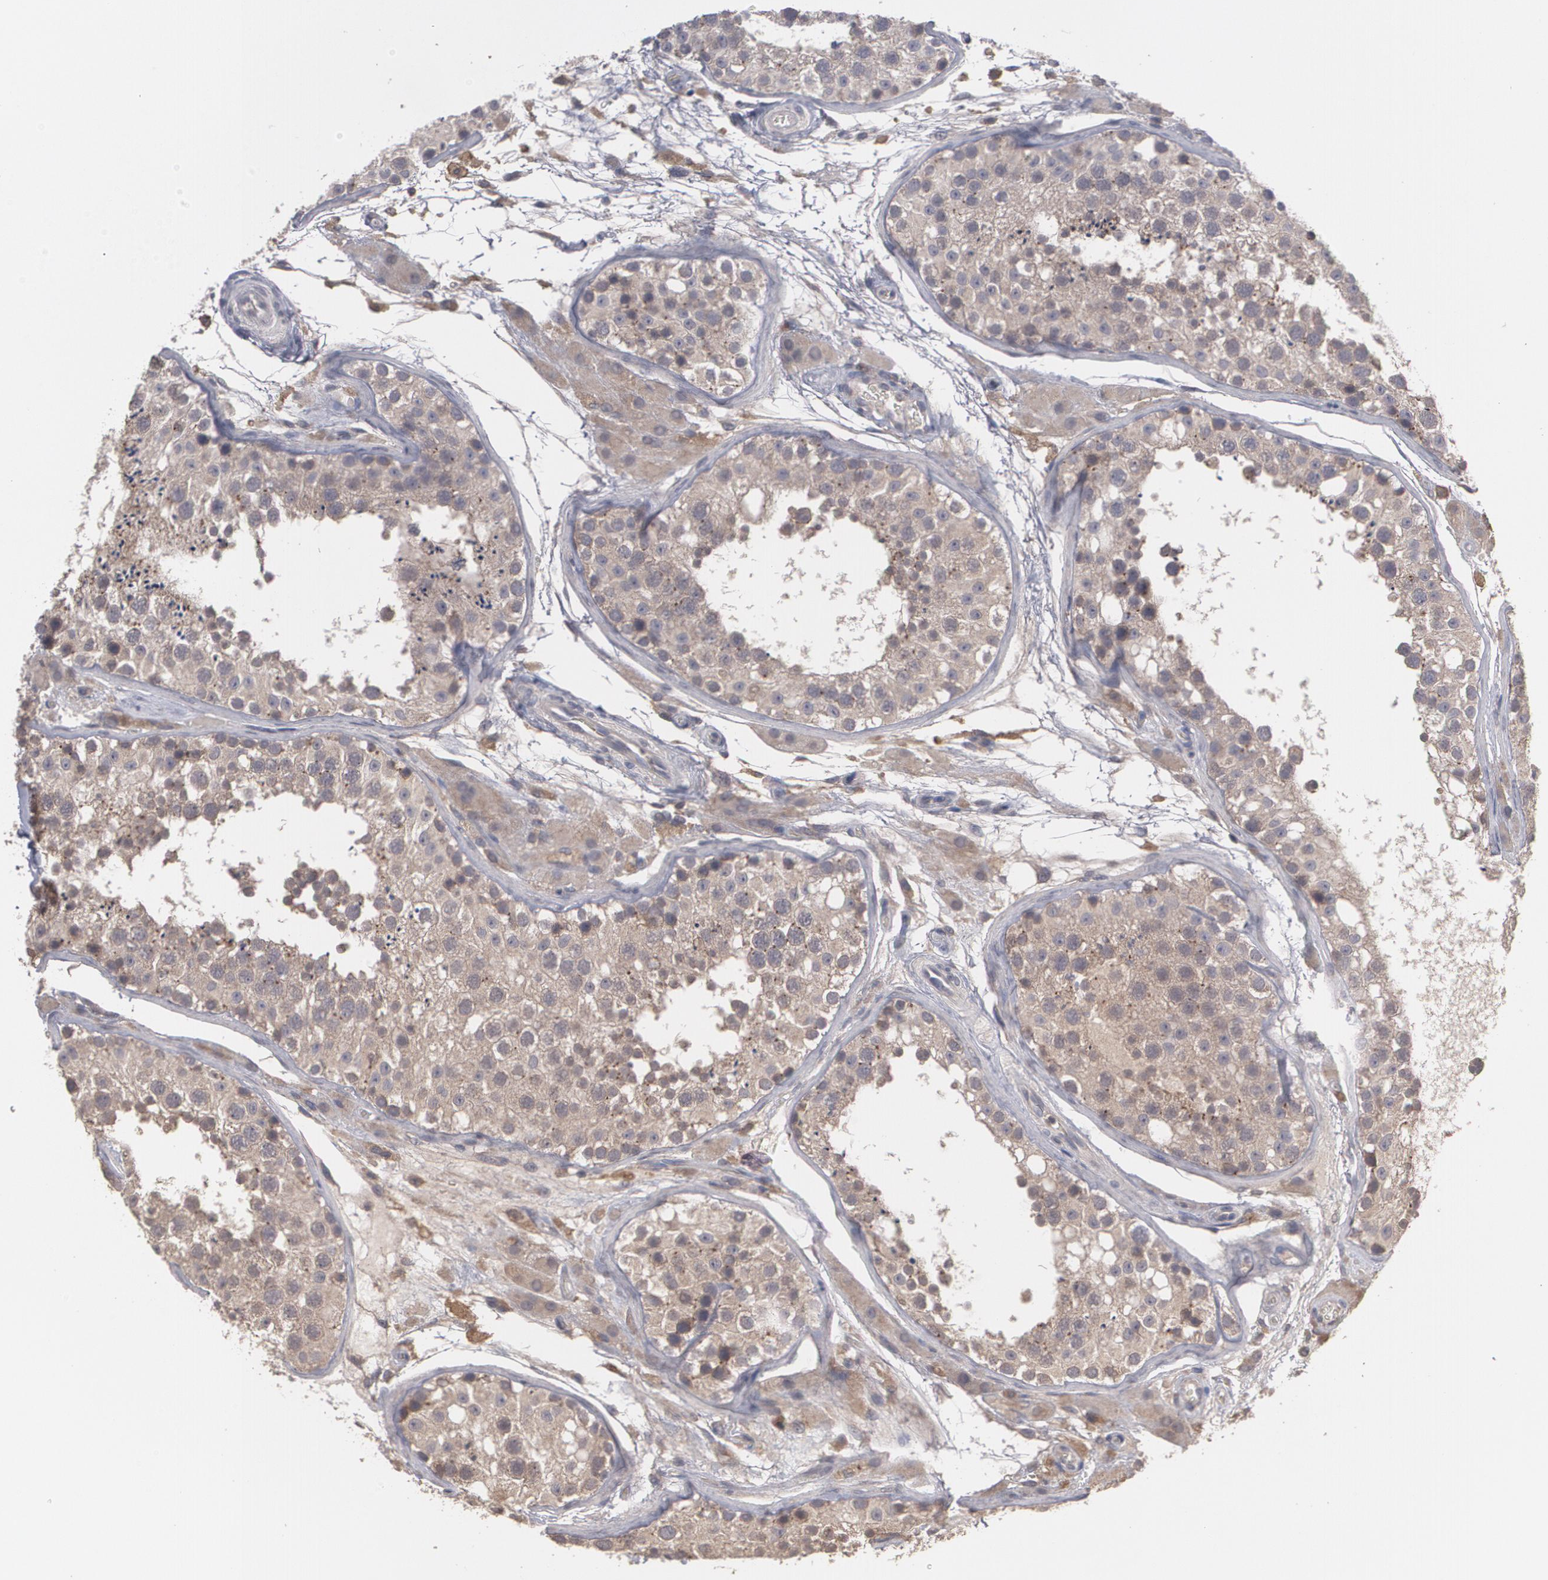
{"staining": {"intensity": "moderate", "quantity": ">75%", "location": "cytoplasmic/membranous"}, "tissue": "testis", "cell_type": "Cells in seminiferous ducts", "image_type": "normal", "snomed": [{"axis": "morphology", "description": "Normal tissue, NOS"}, {"axis": "topography", "description": "Testis"}], "caption": "Immunohistochemistry (IHC) image of benign testis: testis stained using immunohistochemistry reveals medium levels of moderate protein expression localized specifically in the cytoplasmic/membranous of cells in seminiferous ducts, appearing as a cytoplasmic/membranous brown color.", "gene": "ARF6", "patient": {"sex": "male", "age": 26}}